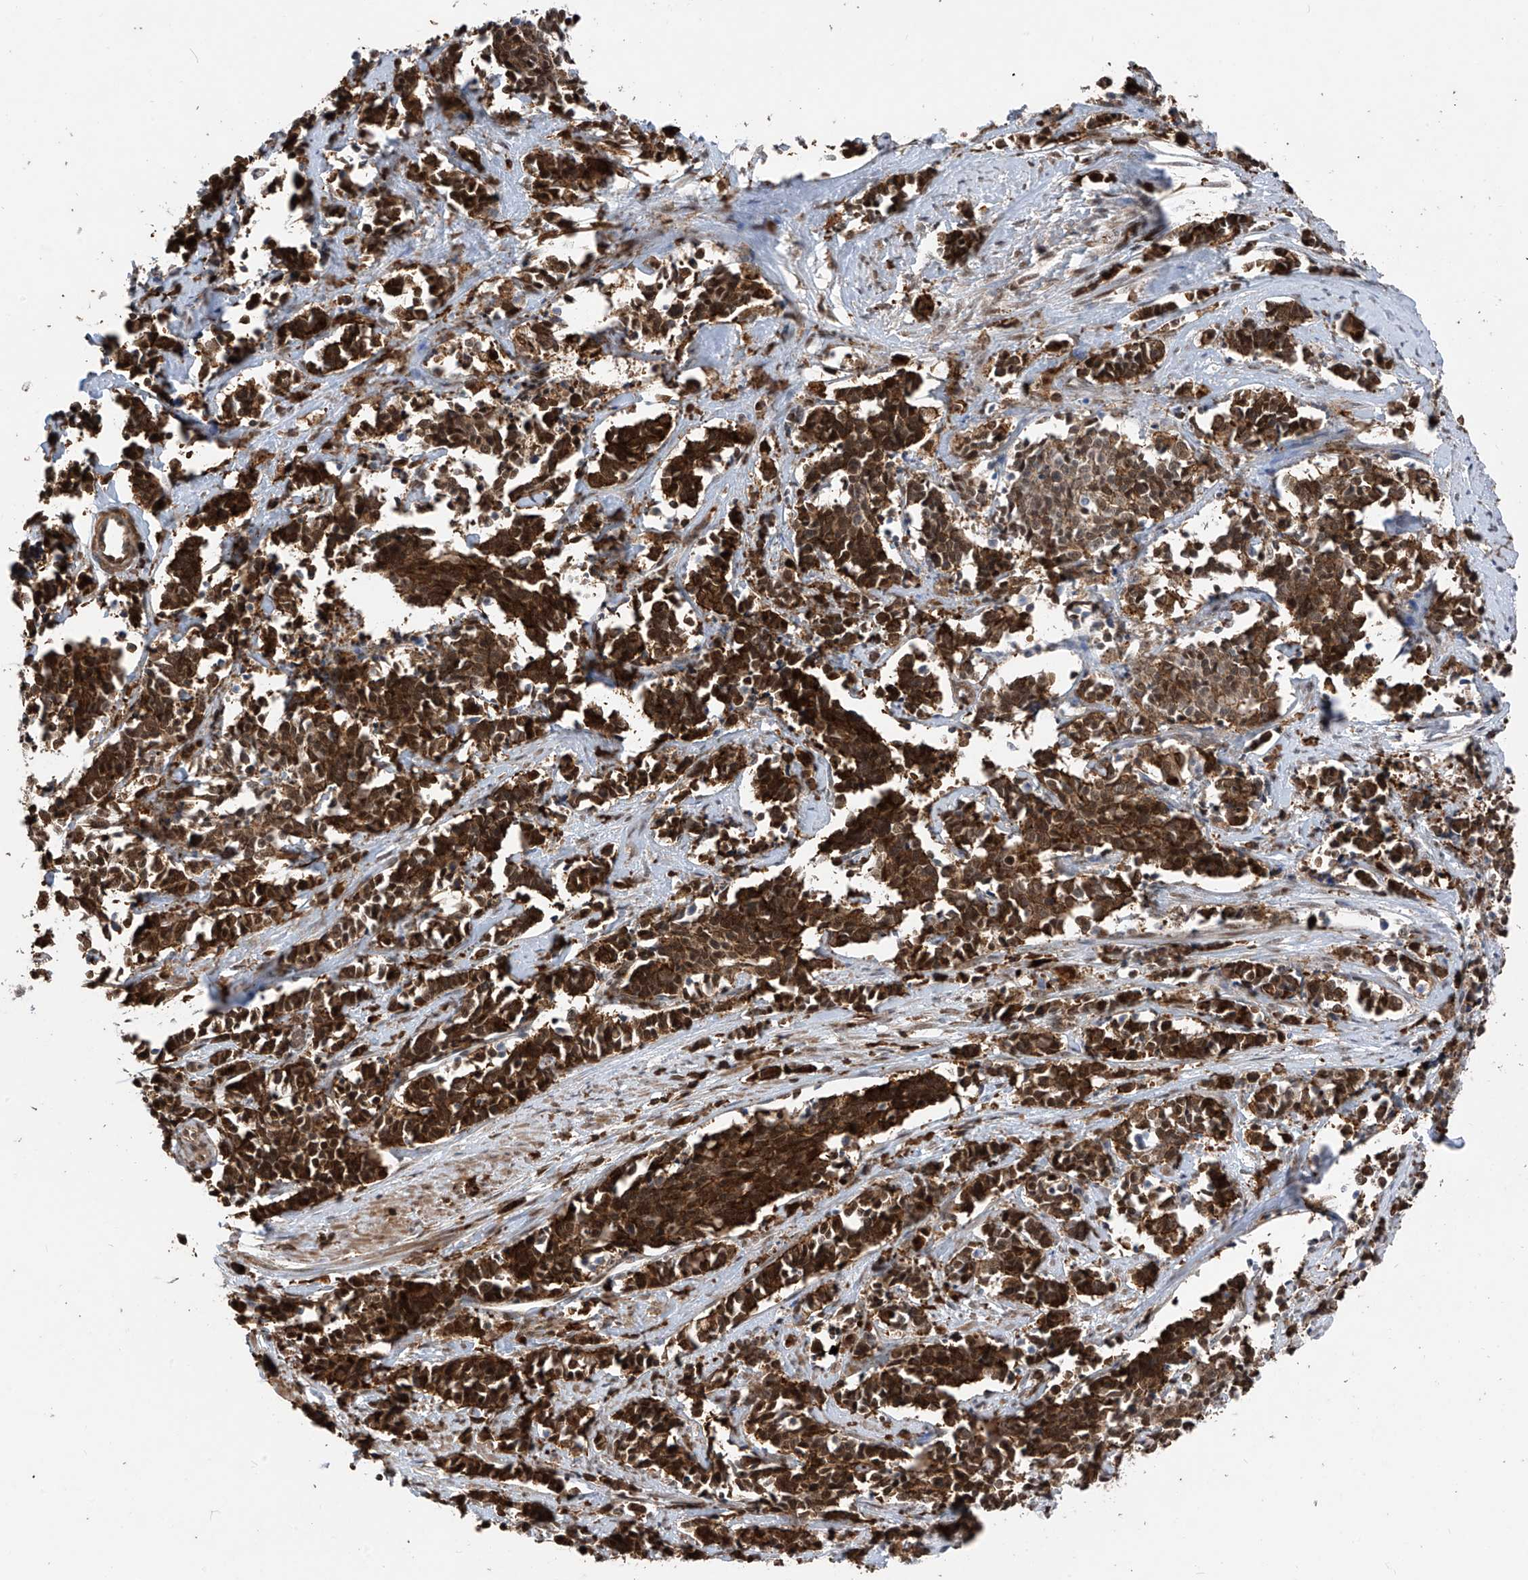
{"staining": {"intensity": "strong", "quantity": ">75%", "location": "cytoplasmic/membranous,nuclear"}, "tissue": "cervical cancer", "cell_type": "Tumor cells", "image_type": "cancer", "snomed": [{"axis": "morphology", "description": "Normal tissue, NOS"}, {"axis": "morphology", "description": "Squamous cell carcinoma, NOS"}, {"axis": "topography", "description": "Cervix"}], "caption": "Immunohistochemical staining of human cervical squamous cell carcinoma displays high levels of strong cytoplasmic/membranous and nuclear protein expression in about >75% of tumor cells.", "gene": "MICAL1", "patient": {"sex": "female", "age": 35}}